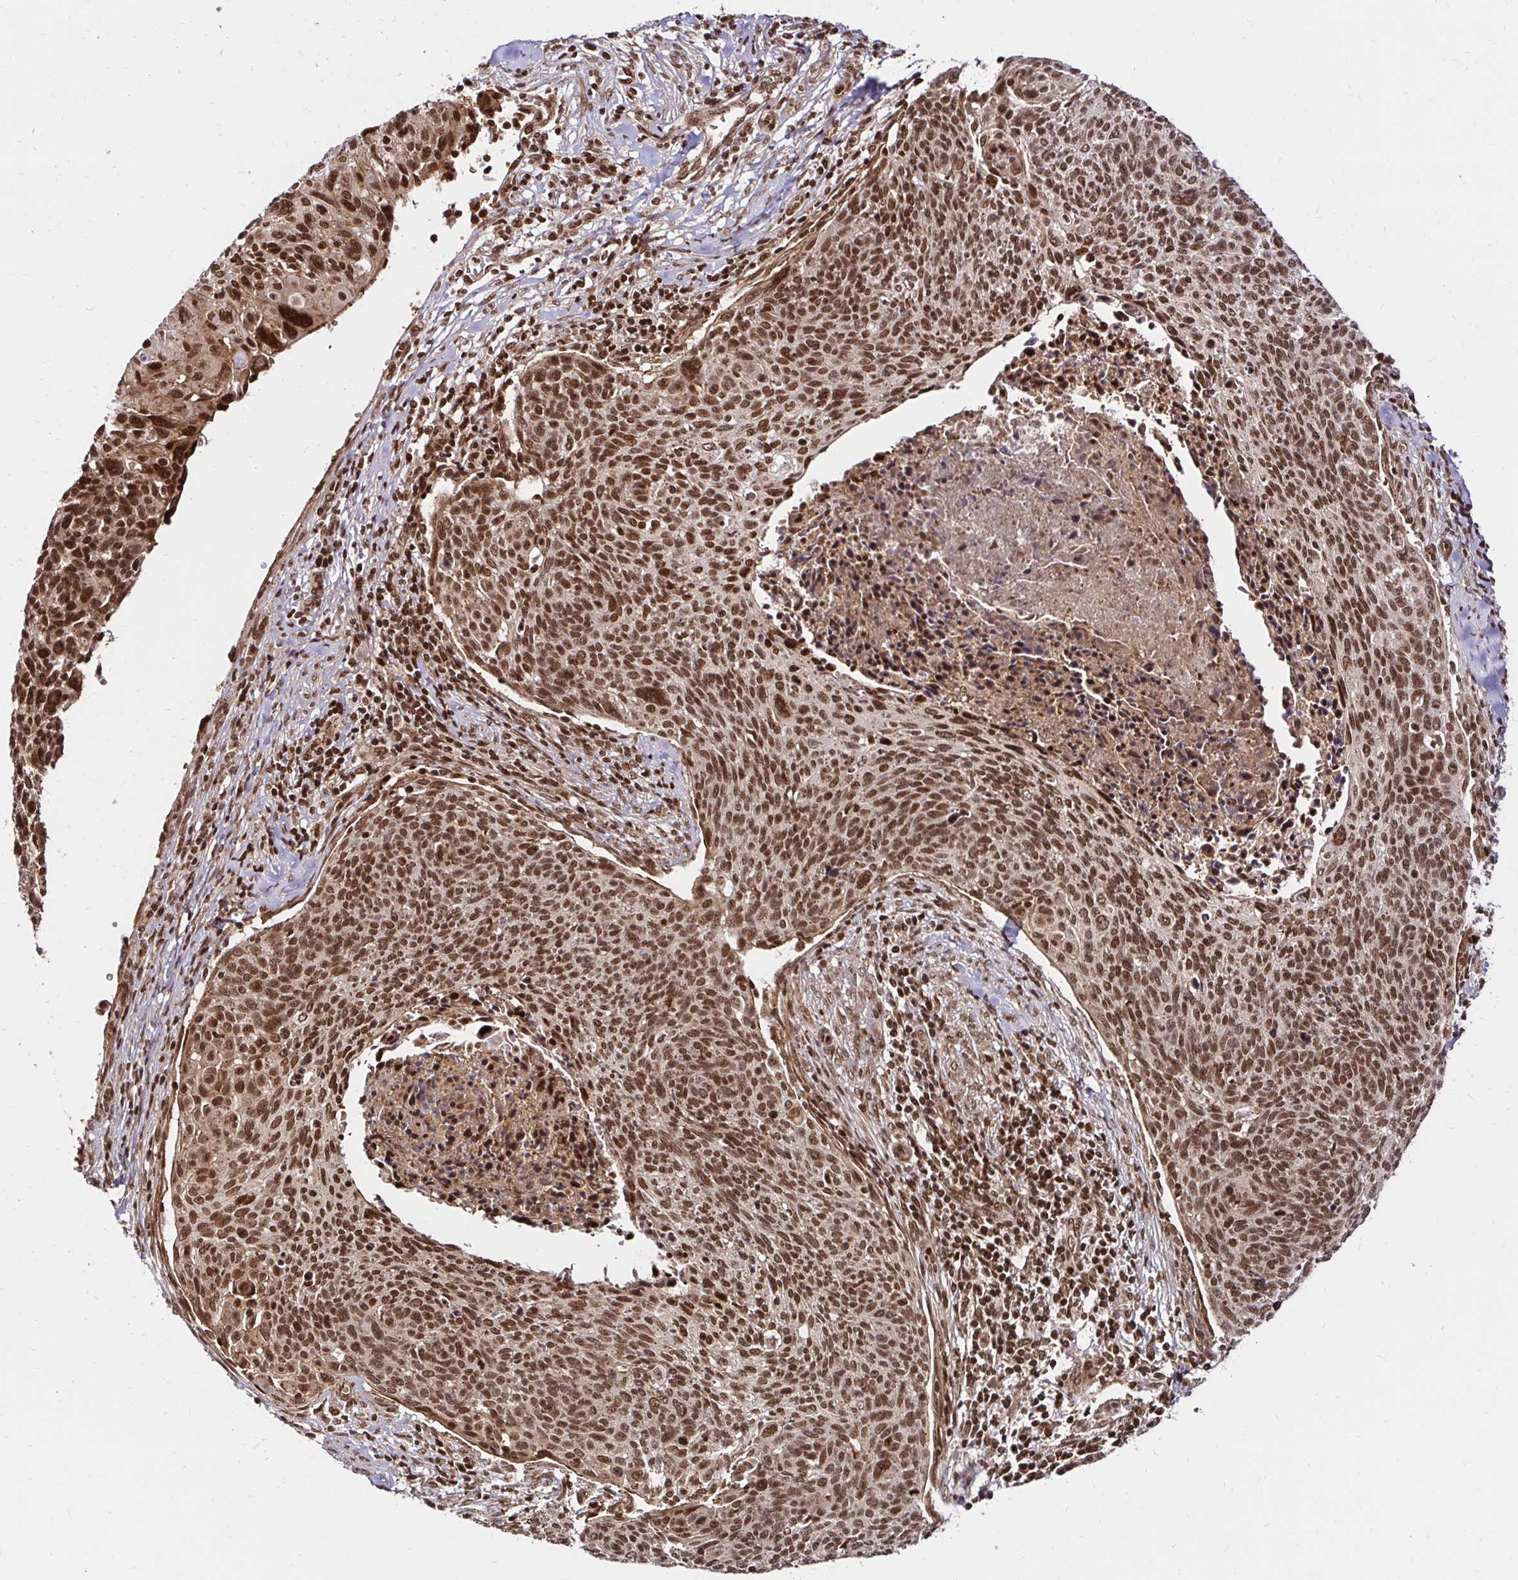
{"staining": {"intensity": "moderate", "quantity": ">75%", "location": "nuclear"}, "tissue": "cervical cancer", "cell_type": "Tumor cells", "image_type": "cancer", "snomed": [{"axis": "morphology", "description": "Squamous cell carcinoma, NOS"}, {"axis": "topography", "description": "Cervix"}], "caption": "Protein expression analysis of human squamous cell carcinoma (cervical) reveals moderate nuclear positivity in about >75% of tumor cells.", "gene": "GLYR1", "patient": {"sex": "female", "age": 49}}